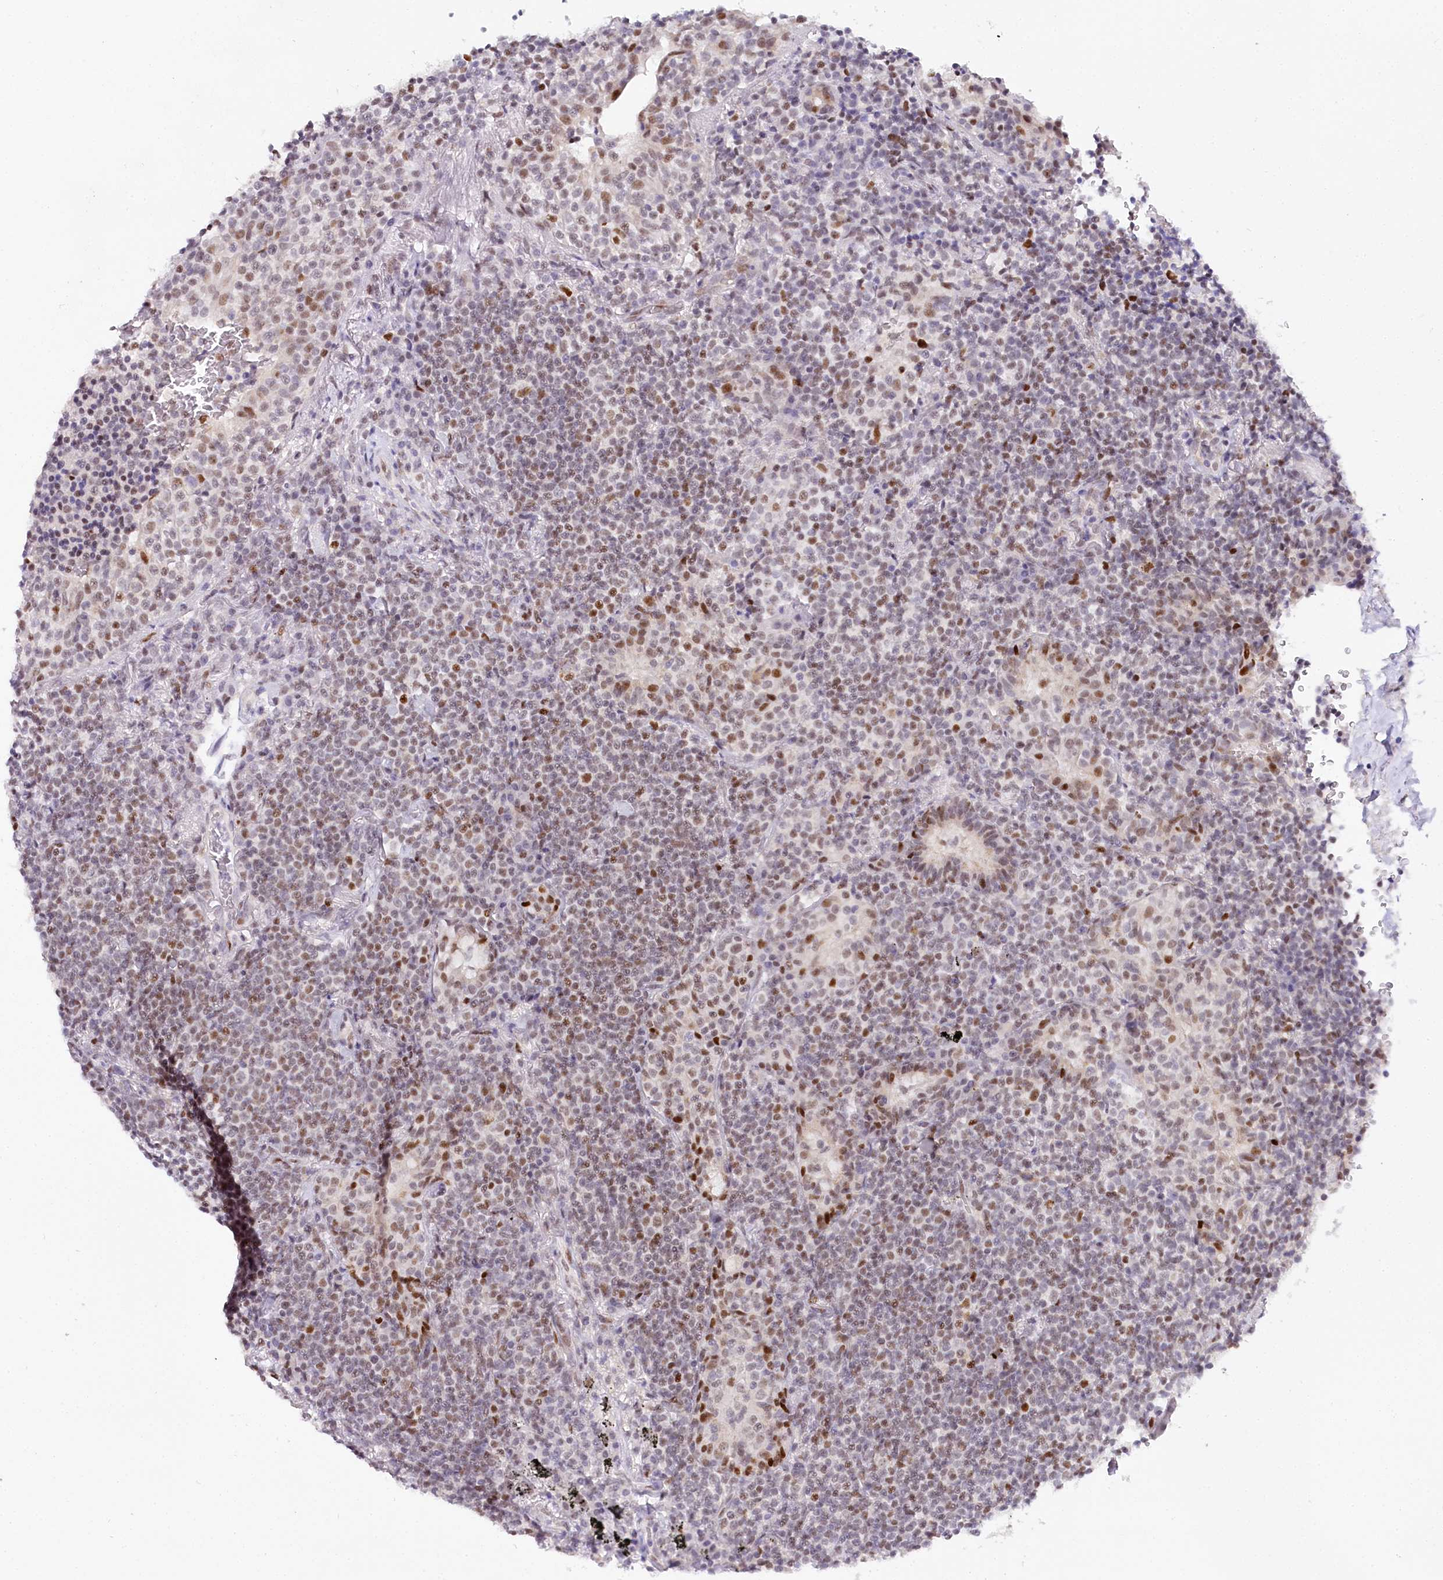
{"staining": {"intensity": "moderate", "quantity": "25%-75%", "location": "nuclear"}, "tissue": "lymphoma", "cell_type": "Tumor cells", "image_type": "cancer", "snomed": [{"axis": "morphology", "description": "Malignant lymphoma, non-Hodgkin's type, Low grade"}, {"axis": "topography", "description": "Lung"}], "caption": "Approximately 25%-75% of tumor cells in low-grade malignant lymphoma, non-Hodgkin's type exhibit moderate nuclear protein staining as visualized by brown immunohistochemical staining.", "gene": "TP53", "patient": {"sex": "female", "age": 71}}